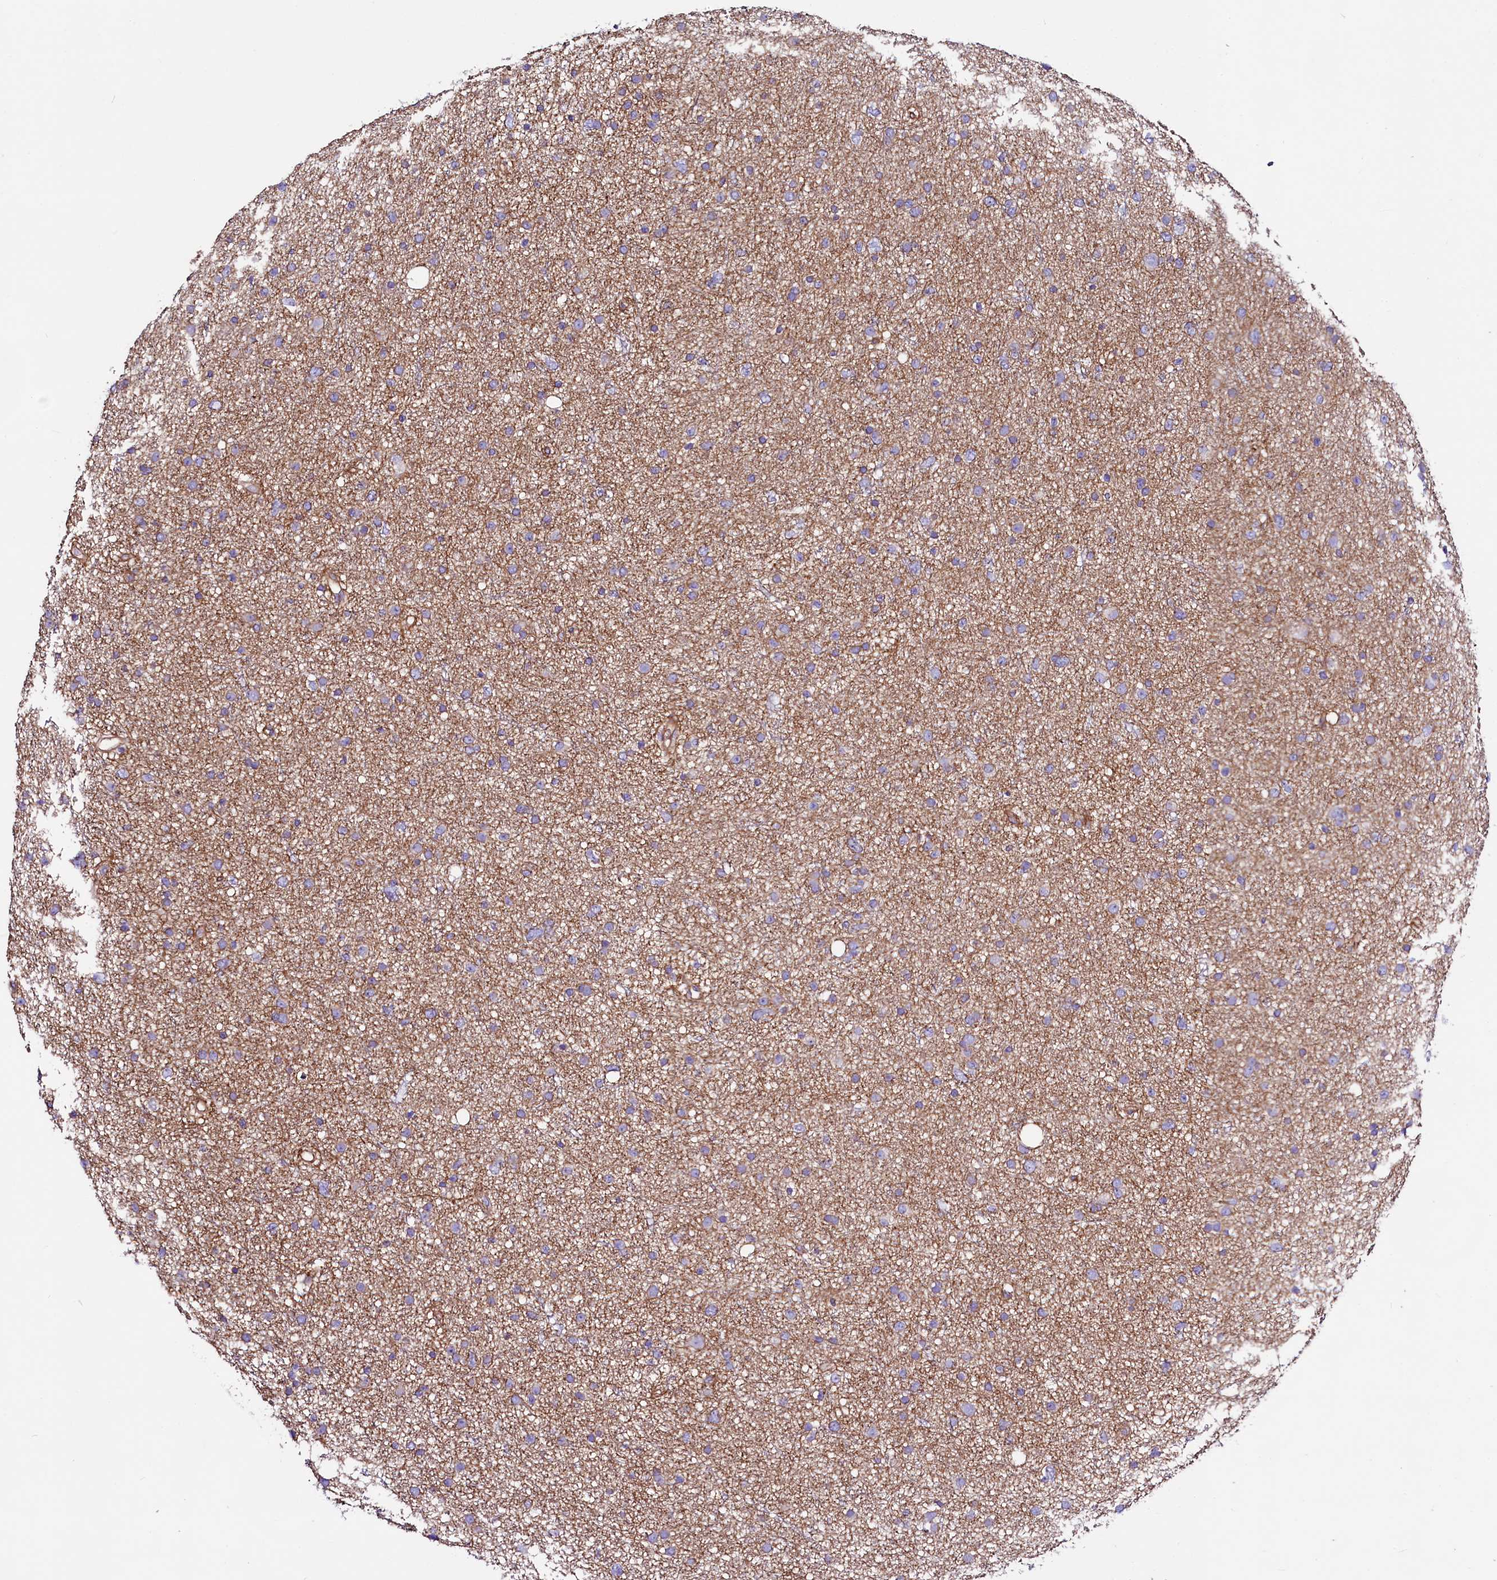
{"staining": {"intensity": "weak", "quantity": "25%-75%", "location": "cytoplasmic/membranous"}, "tissue": "glioma", "cell_type": "Tumor cells", "image_type": "cancer", "snomed": [{"axis": "morphology", "description": "Glioma, malignant, Low grade"}, {"axis": "topography", "description": "Cerebral cortex"}], "caption": "The image displays a brown stain indicating the presence of a protein in the cytoplasmic/membranous of tumor cells in glioma. (DAB (3,3'-diaminobenzidine) IHC with brightfield microscopy, high magnification).", "gene": "SLF1", "patient": {"sex": "female", "age": 39}}